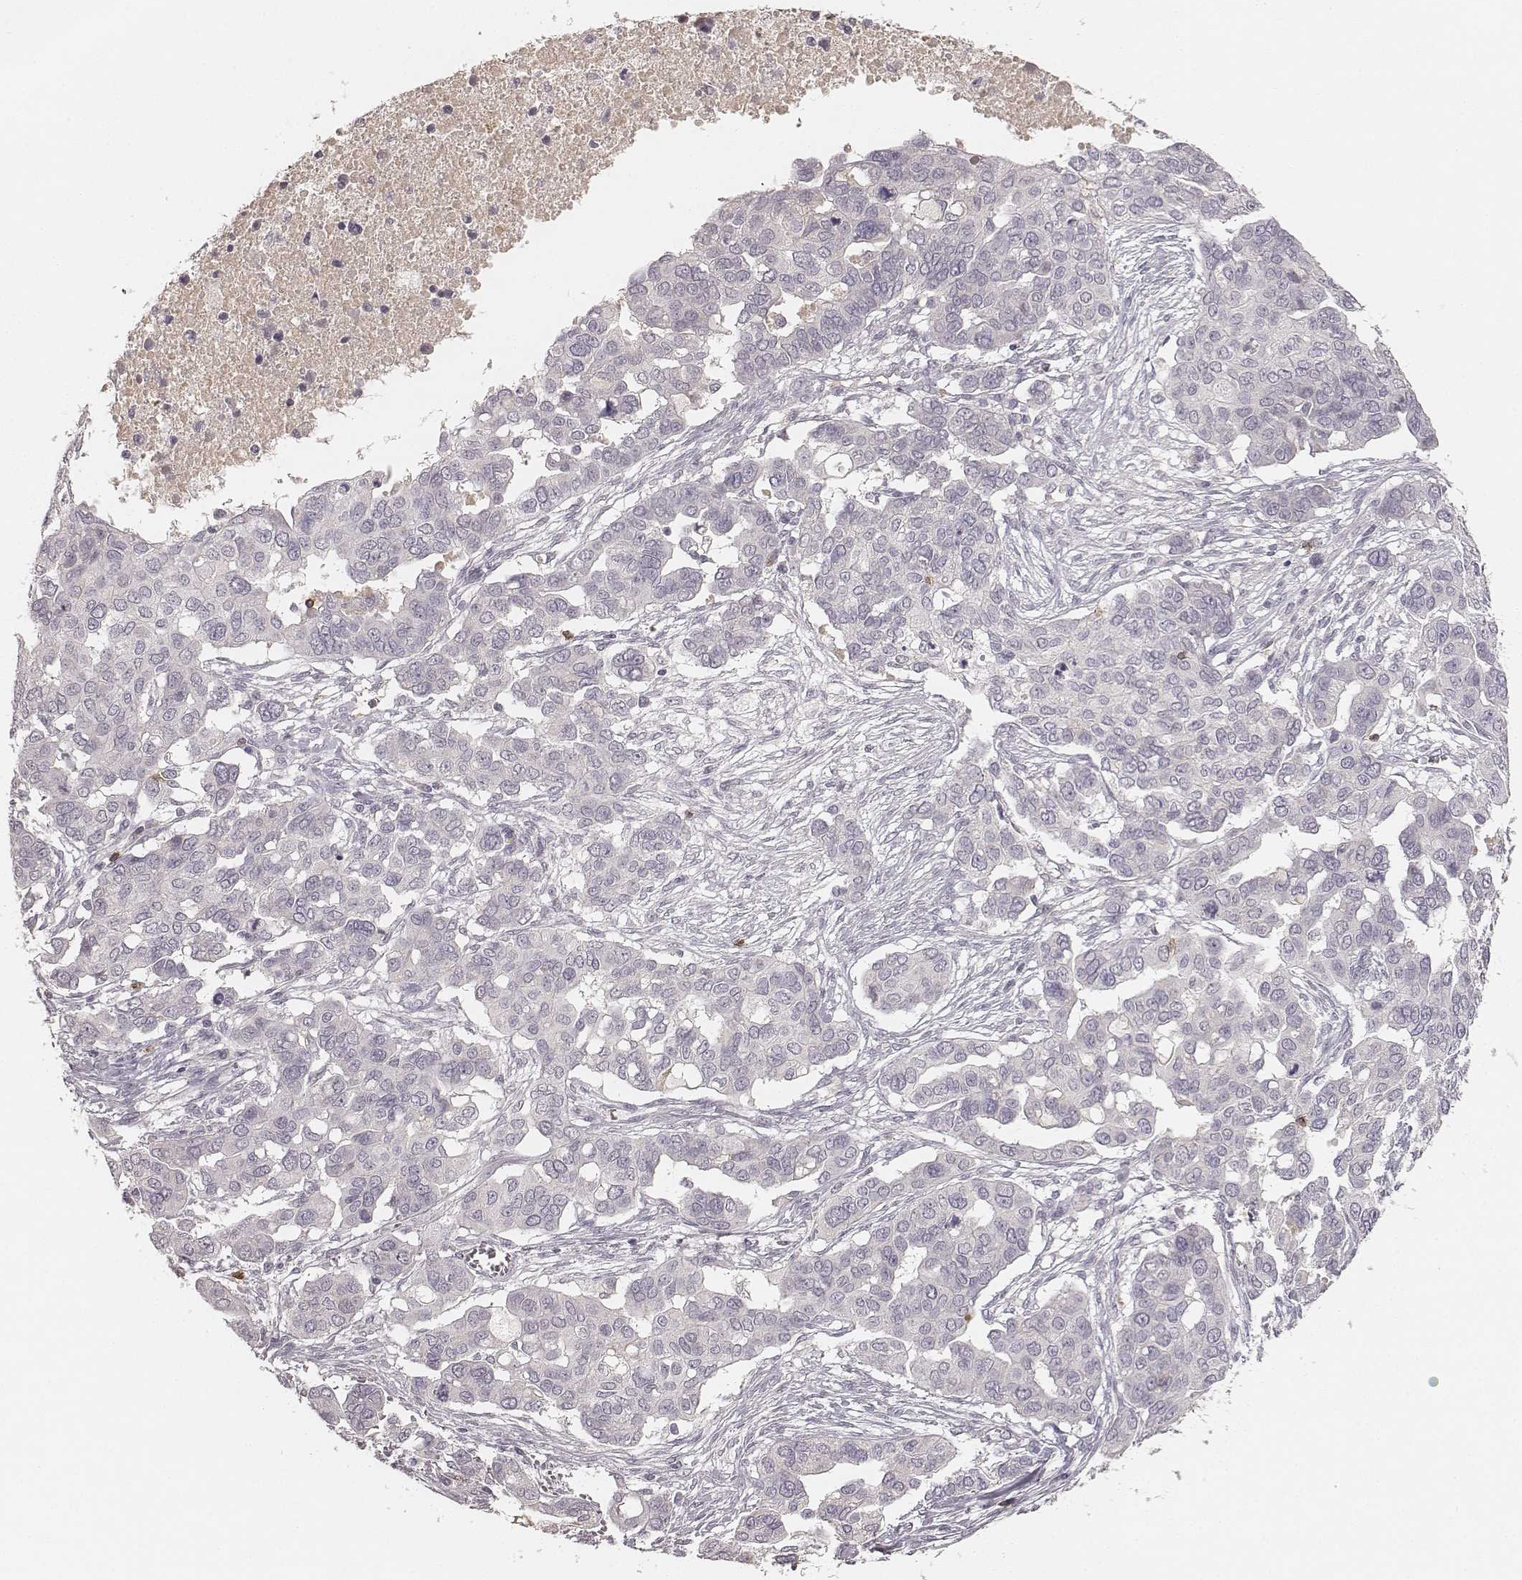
{"staining": {"intensity": "negative", "quantity": "none", "location": "none"}, "tissue": "ovarian cancer", "cell_type": "Tumor cells", "image_type": "cancer", "snomed": [{"axis": "morphology", "description": "Carcinoma, endometroid"}, {"axis": "topography", "description": "Ovary"}], "caption": "High magnification brightfield microscopy of ovarian cancer stained with DAB (brown) and counterstained with hematoxylin (blue): tumor cells show no significant positivity.", "gene": "CD8A", "patient": {"sex": "female", "age": 78}}